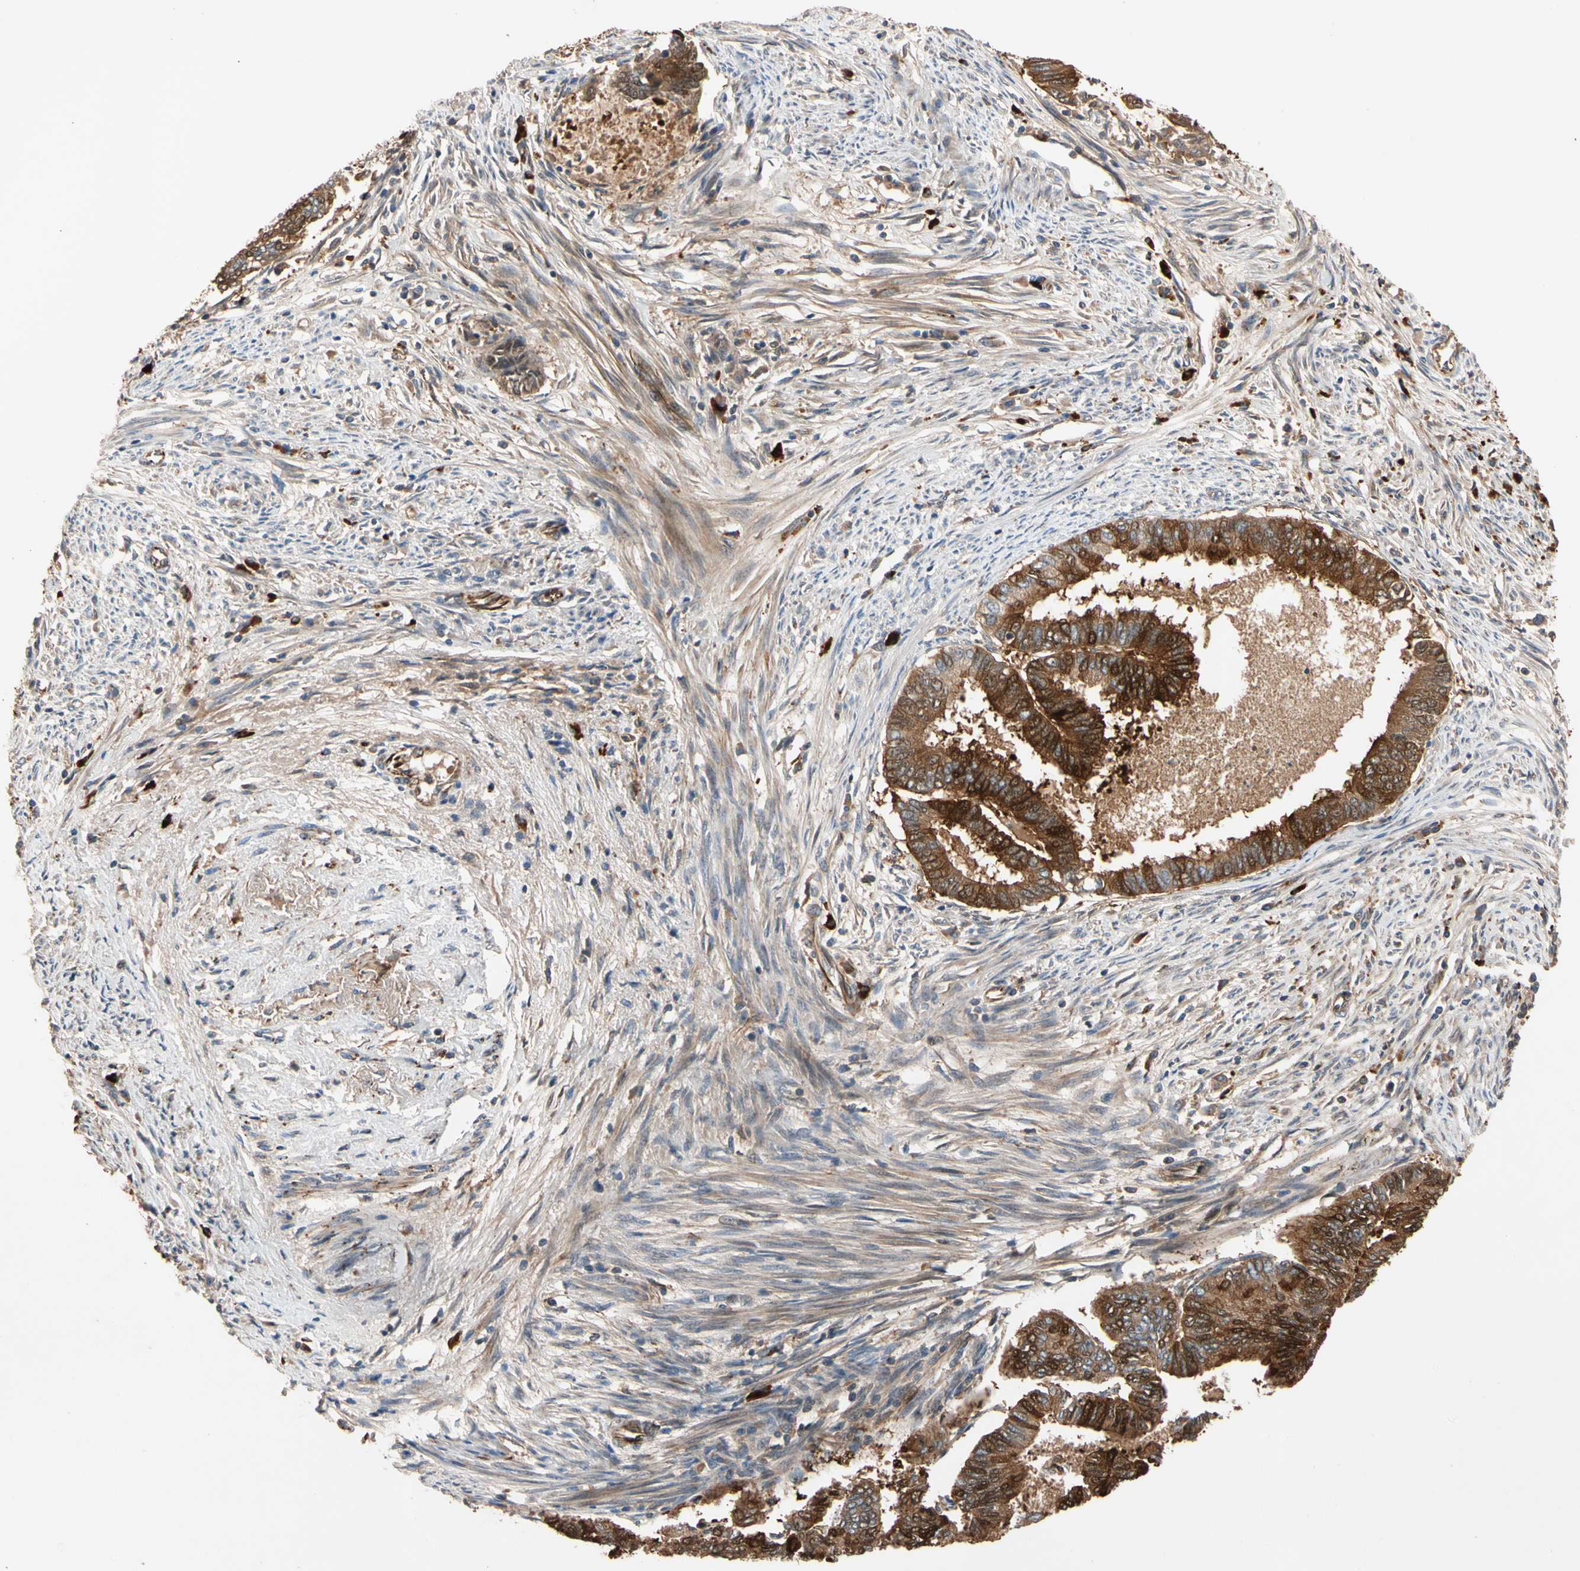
{"staining": {"intensity": "strong", "quantity": "25%-75%", "location": "cytoplasmic/membranous"}, "tissue": "endometrial cancer", "cell_type": "Tumor cells", "image_type": "cancer", "snomed": [{"axis": "morphology", "description": "Adenocarcinoma, NOS"}, {"axis": "topography", "description": "Endometrium"}], "caption": "An image of endometrial cancer (adenocarcinoma) stained for a protein demonstrates strong cytoplasmic/membranous brown staining in tumor cells.", "gene": "FGD6", "patient": {"sex": "female", "age": 86}}